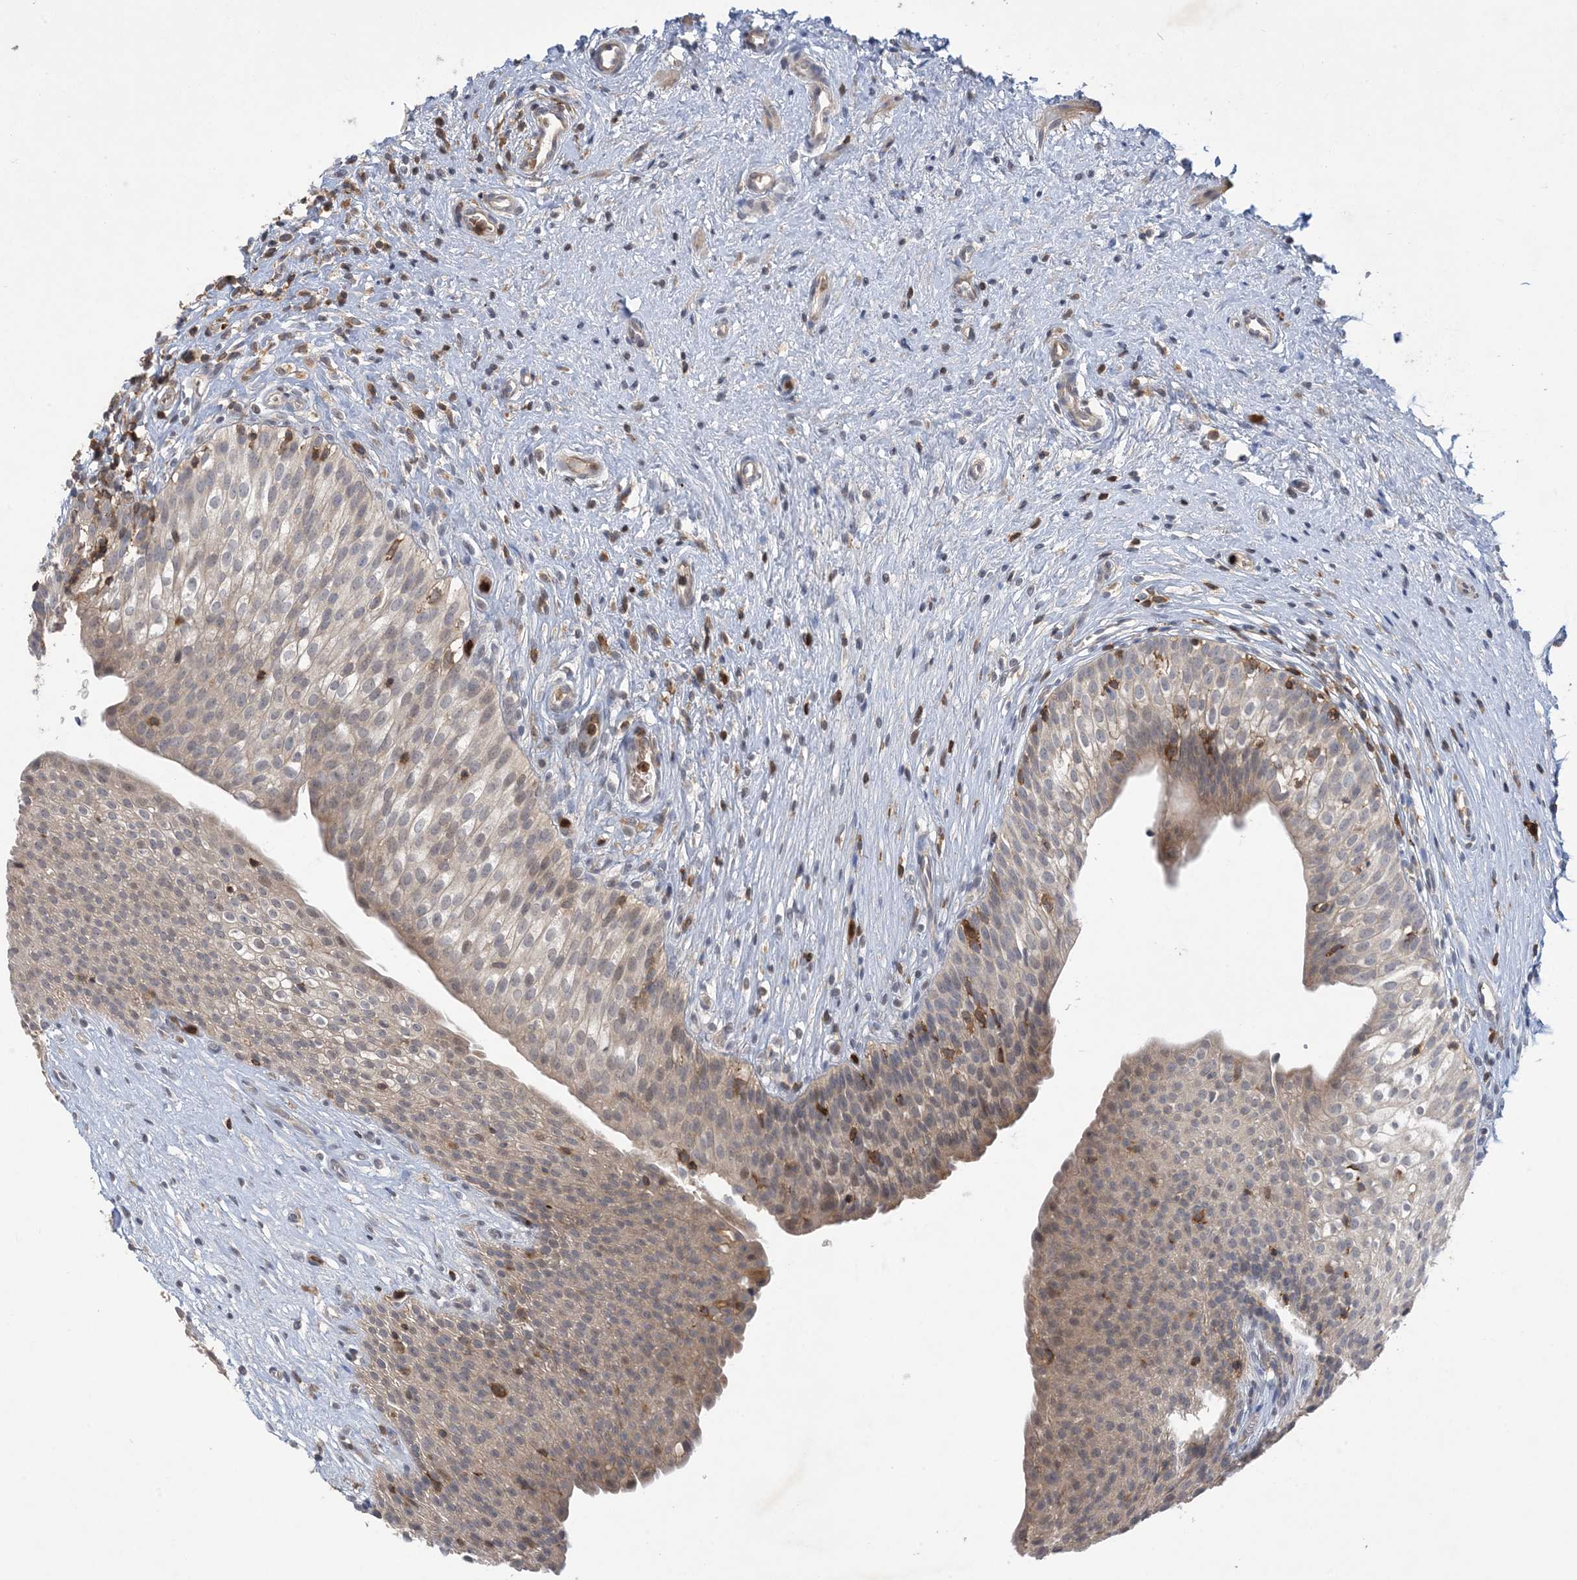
{"staining": {"intensity": "weak", "quantity": "<25%", "location": "cytoplasmic/membranous"}, "tissue": "urinary bladder", "cell_type": "Urothelial cells", "image_type": "normal", "snomed": [{"axis": "morphology", "description": "Normal tissue, NOS"}, {"axis": "topography", "description": "Urinary bladder"}], "caption": "Immunohistochemical staining of unremarkable urinary bladder demonstrates no significant staining in urothelial cells. The staining is performed using DAB brown chromogen with nuclei counter-stained in using hematoxylin.", "gene": "AK9", "patient": {"sex": "male", "age": 1}}